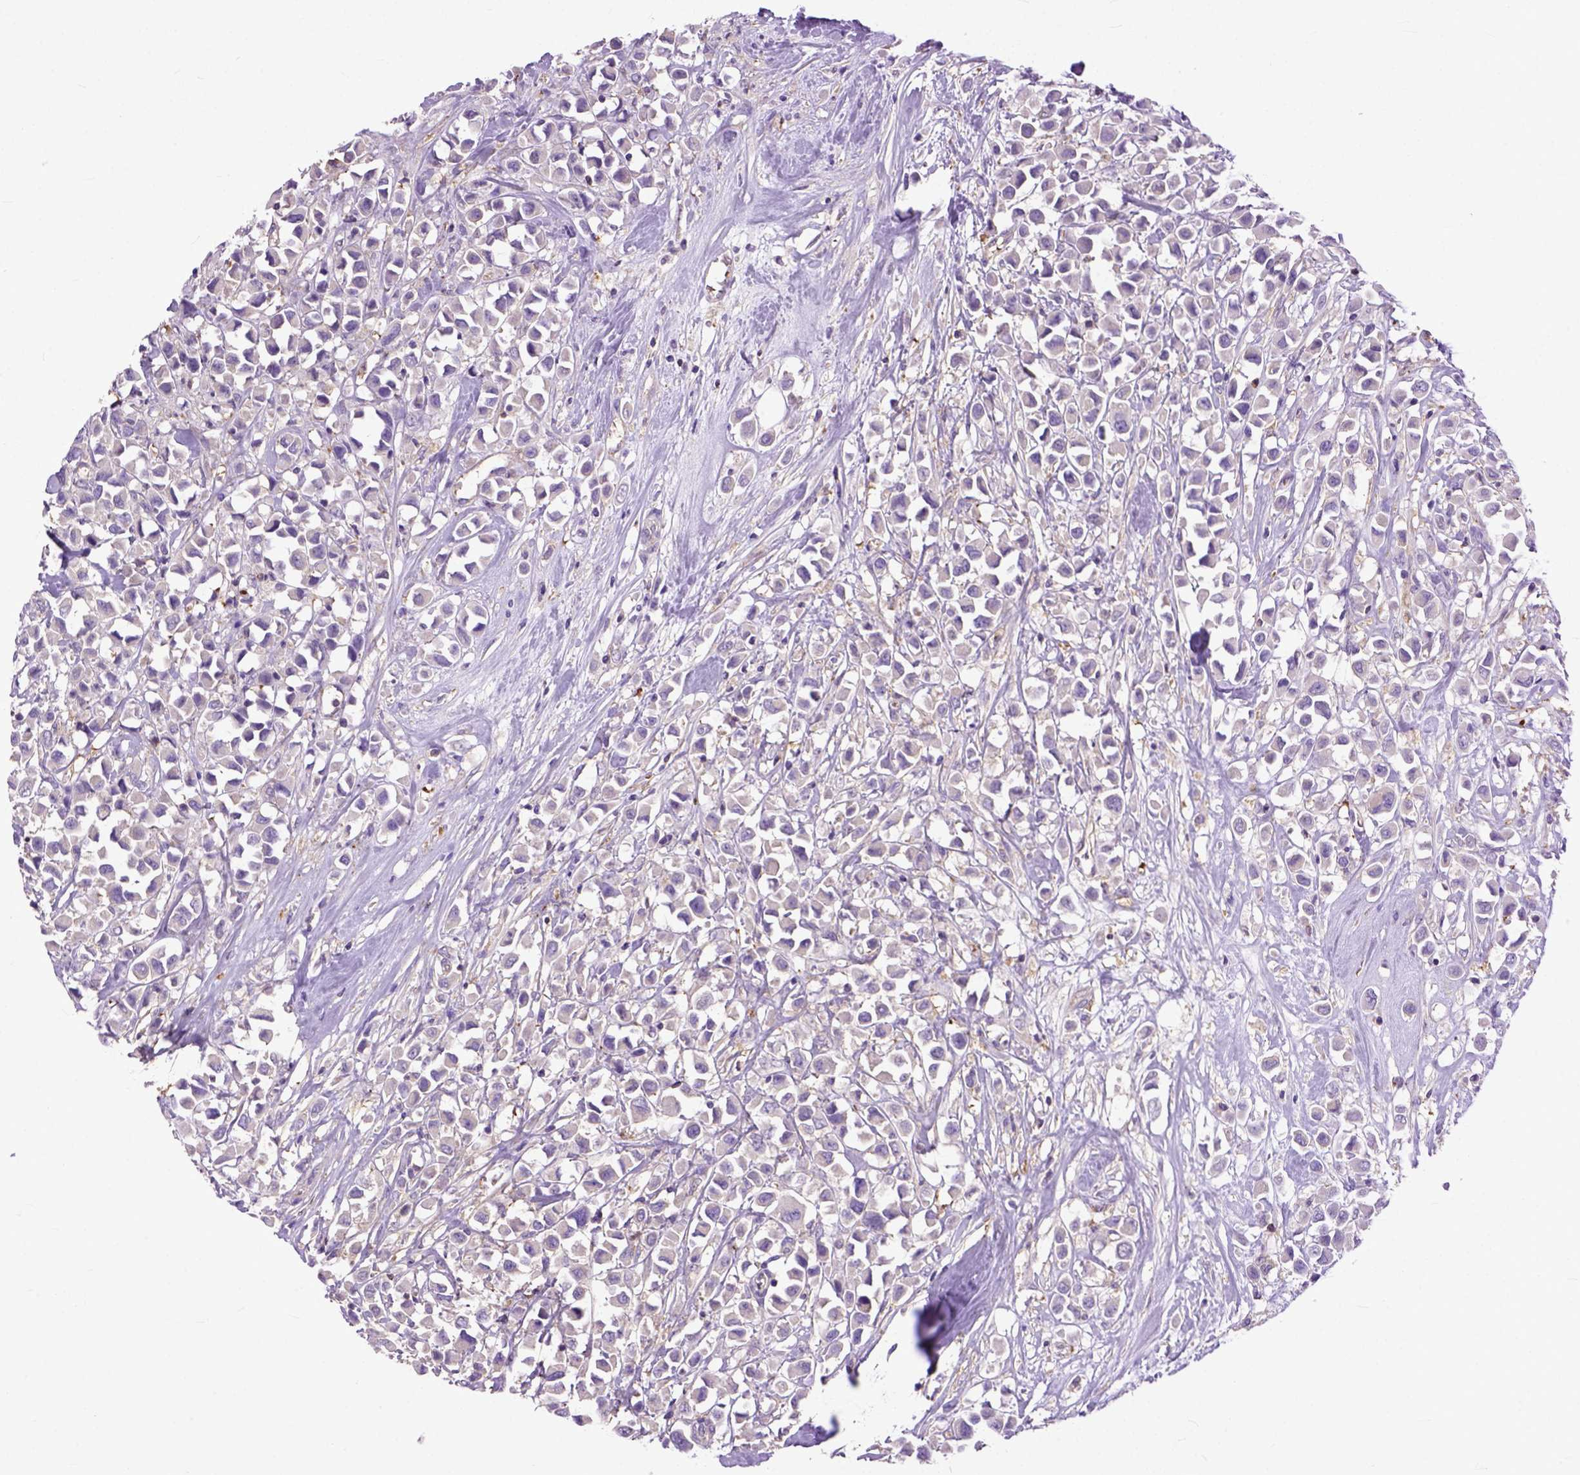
{"staining": {"intensity": "weak", "quantity": "<25%", "location": "cytoplasmic/membranous"}, "tissue": "breast cancer", "cell_type": "Tumor cells", "image_type": "cancer", "snomed": [{"axis": "morphology", "description": "Duct carcinoma"}, {"axis": "topography", "description": "Breast"}], "caption": "Immunohistochemistry histopathology image of neoplastic tissue: breast cancer stained with DAB demonstrates no significant protein expression in tumor cells.", "gene": "NAMPT", "patient": {"sex": "female", "age": 61}}